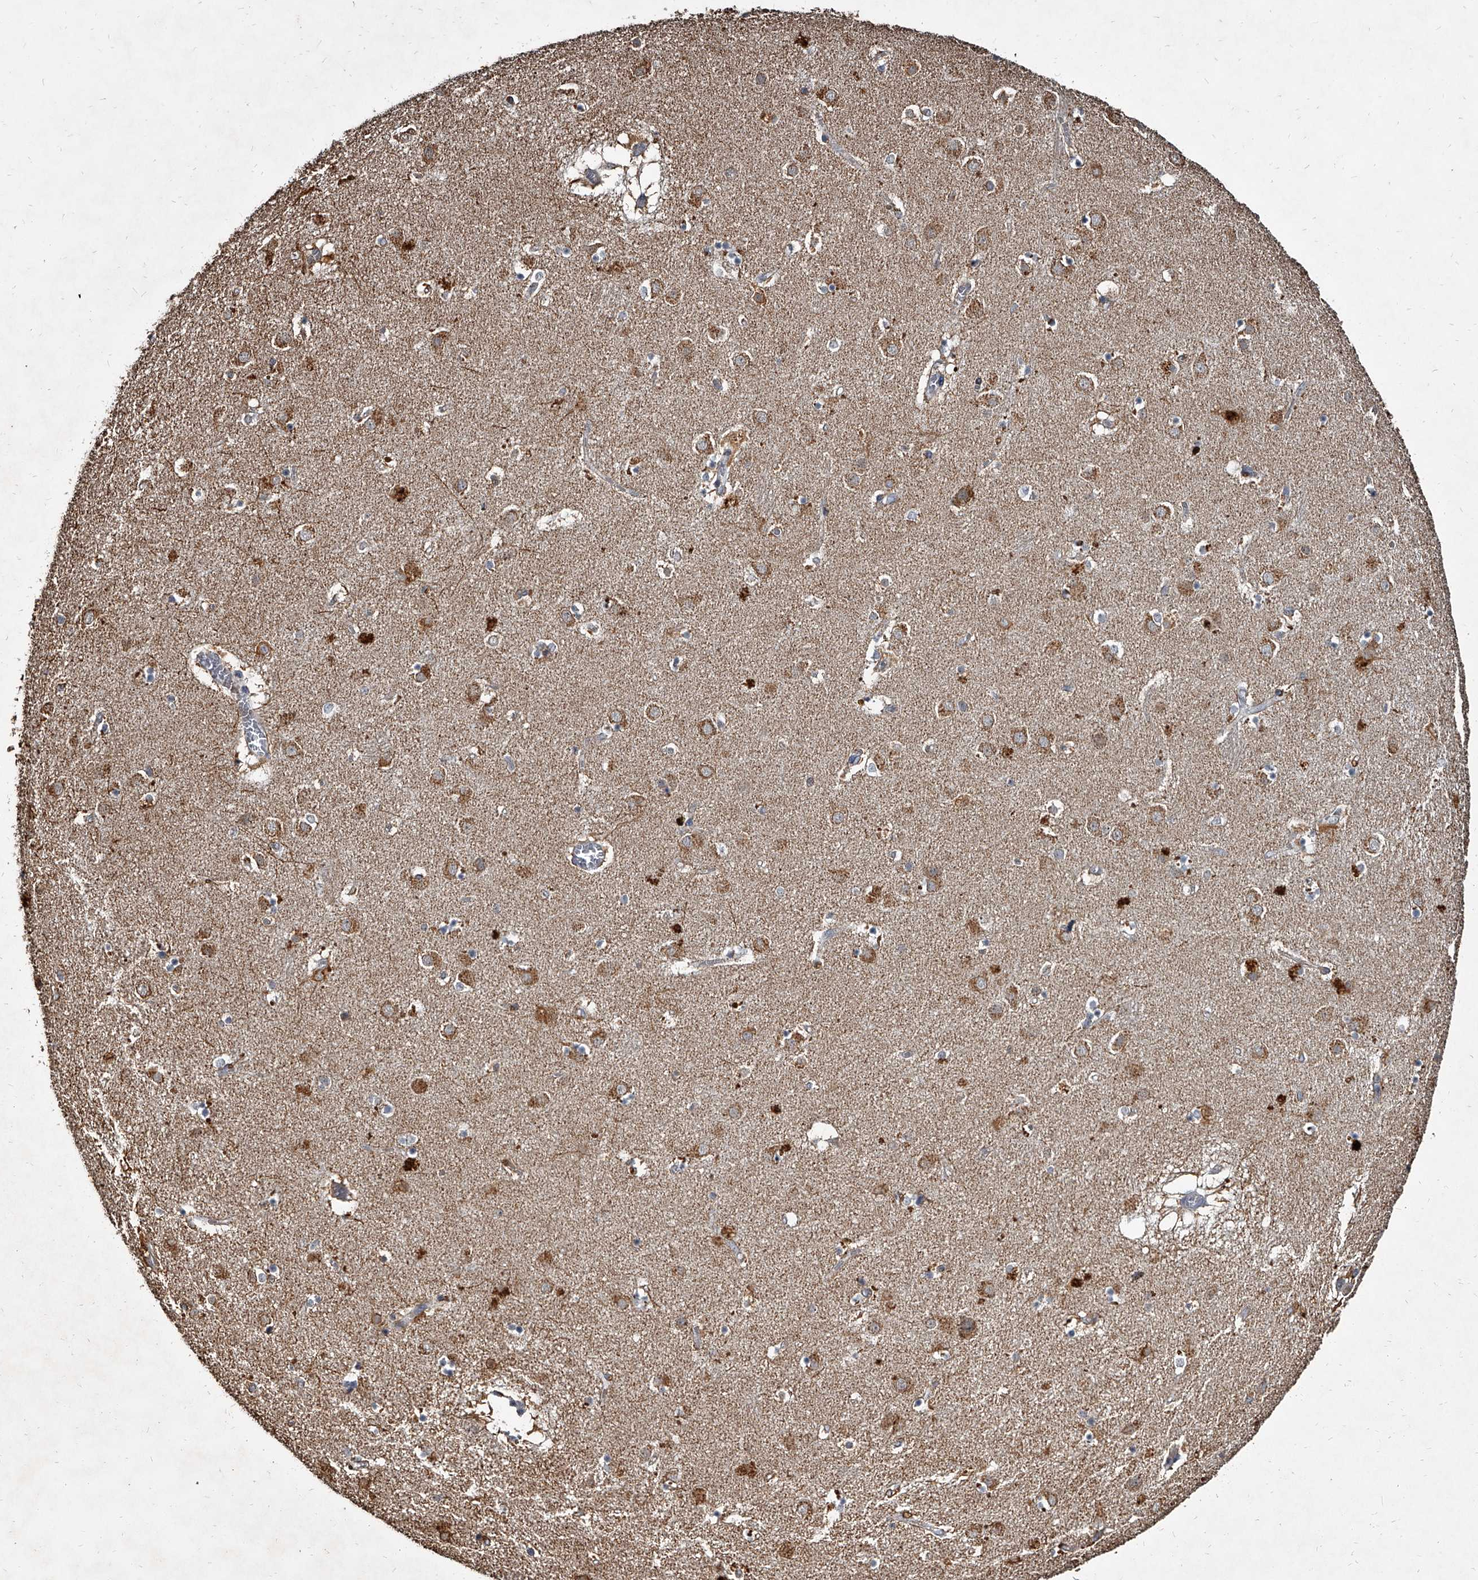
{"staining": {"intensity": "moderate", "quantity": "<25%", "location": "cytoplasmic/membranous"}, "tissue": "caudate", "cell_type": "Glial cells", "image_type": "normal", "snomed": [{"axis": "morphology", "description": "Normal tissue, NOS"}, {"axis": "topography", "description": "Lateral ventricle wall"}], "caption": "Immunohistochemistry (IHC) of unremarkable human caudate displays low levels of moderate cytoplasmic/membranous staining in approximately <25% of glial cells. Using DAB (3,3'-diaminobenzidine) (brown) and hematoxylin (blue) stains, captured at high magnification using brightfield microscopy.", "gene": "GPR183", "patient": {"sex": "male", "age": 70}}